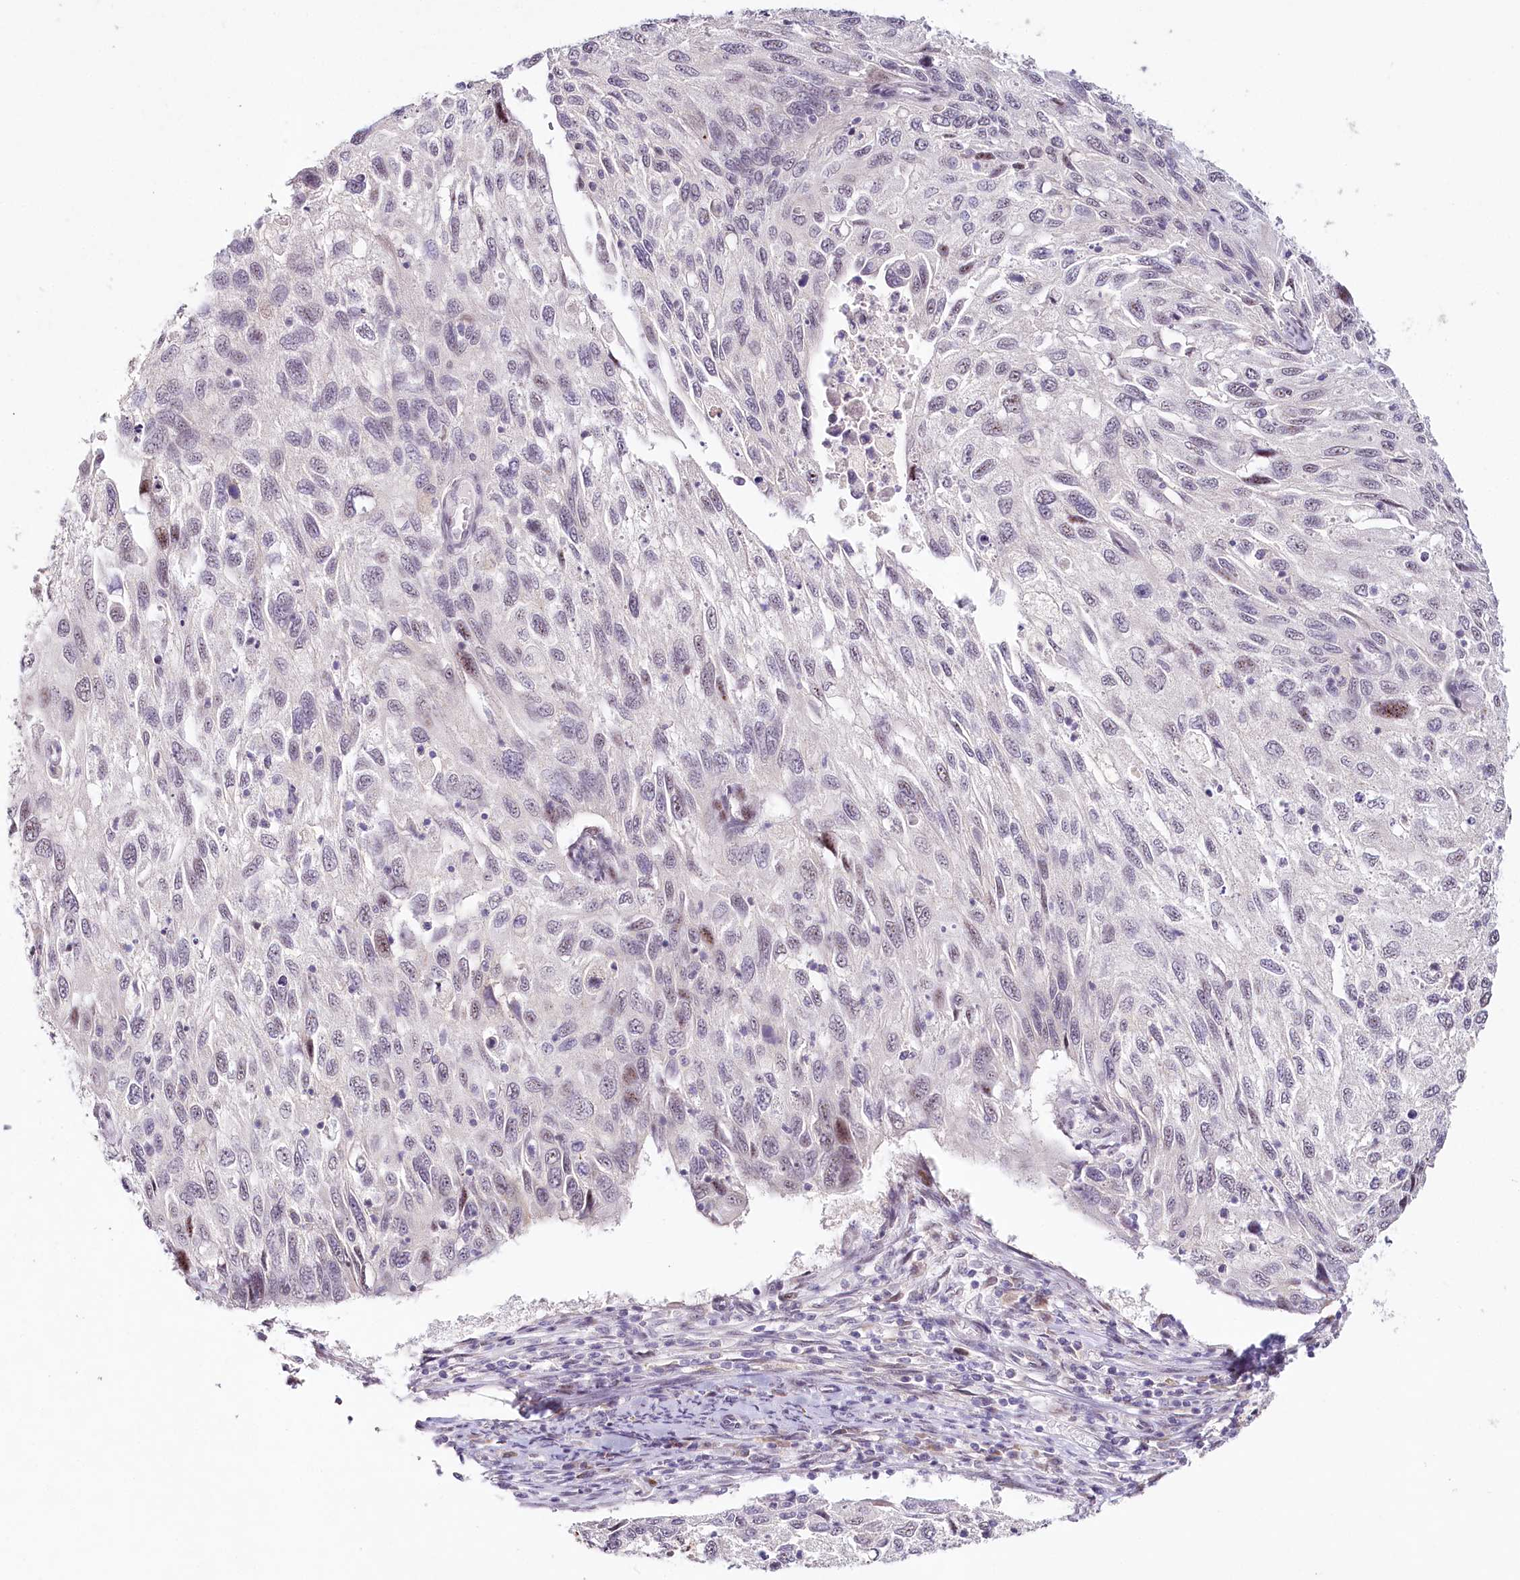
{"staining": {"intensity": "weak", "quantity": "<25%", "location": "nuclear"}, "tissue": "cervical cancer", "cell_type": "Tumor cells", "image_type": "cancer", "snomed": [{"axis": "morphology", "description": "Squamous cell carcinoma, NOS"}, {"axis": "topography", "description": "Cervix"}], "caption": "The immunohistochemistry (IHC) photomicrograph has no significant staining in tumor cells of squamous cell carcinoma (cervical) tissue.", "gene": "HPD", "patient": {"sex": "female", "age": 70}}